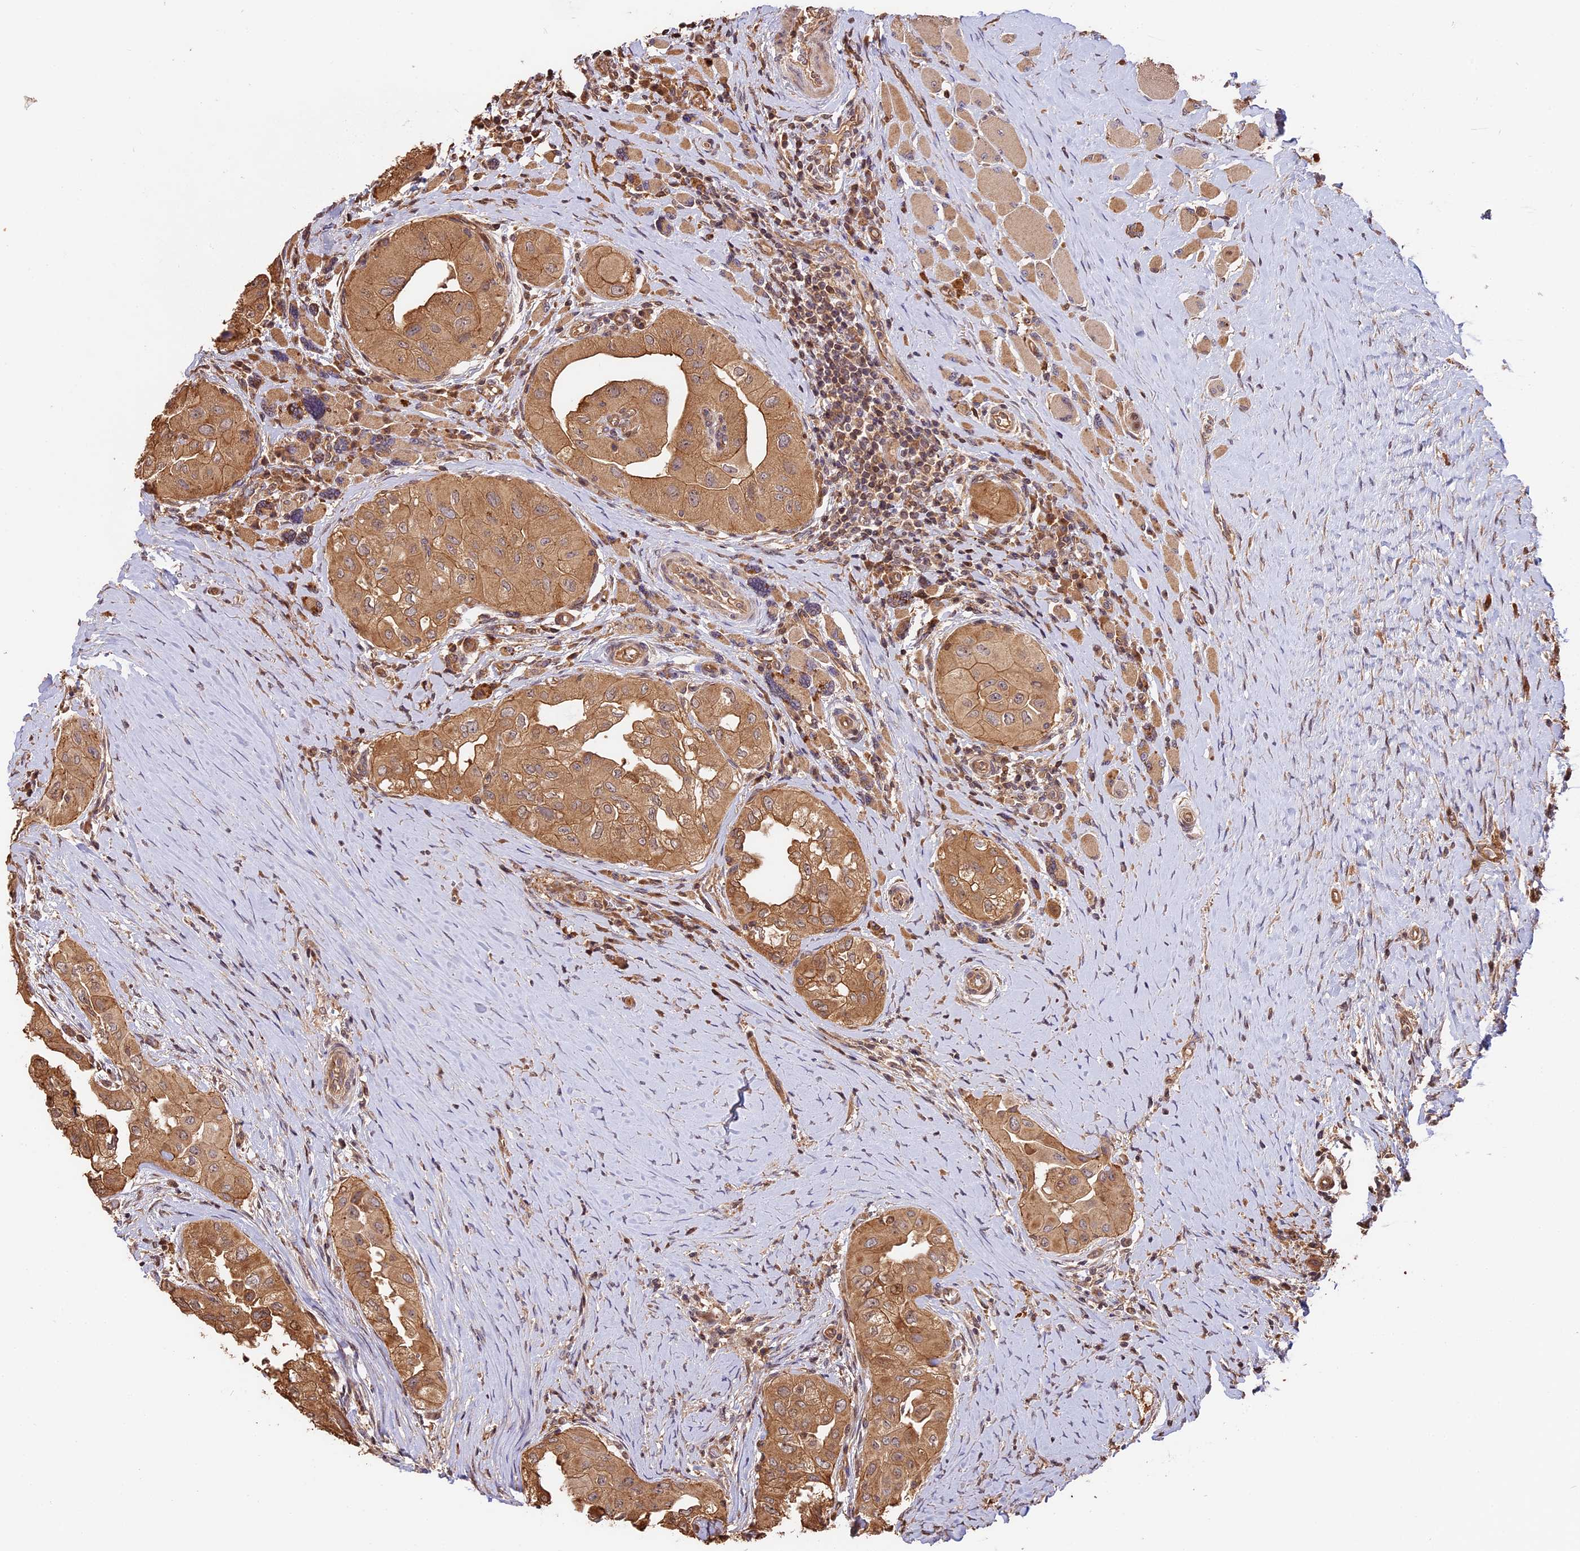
{"staining": {"intensity": "moderate", "quantity": ">75%", "location": "cytoplasmic/membranous"}, "tissue": "thyroid cancer", "cell_type": "Tumor cells", "image_type": "cancer", "snomed": [{"axis": "morphology", "description": "Papillary adenocarcinoma, NOS"}, {"axis": "topography", "description": "Thyroid gland"}], "caption": "The micrograph demonstrates a brown stain indicating the presence of a protein in the cytoplasmic/membranous of tumor cells in papillary adenocarcinoma (thyroid). The staining was performed using DAB to visualize the protein expression in brown, while the nuclei were stained in blue with hematoxylin (Magnification: 20x).", "gene": "PPP1R37", "patient": {"sex": "female", "age": 59}}